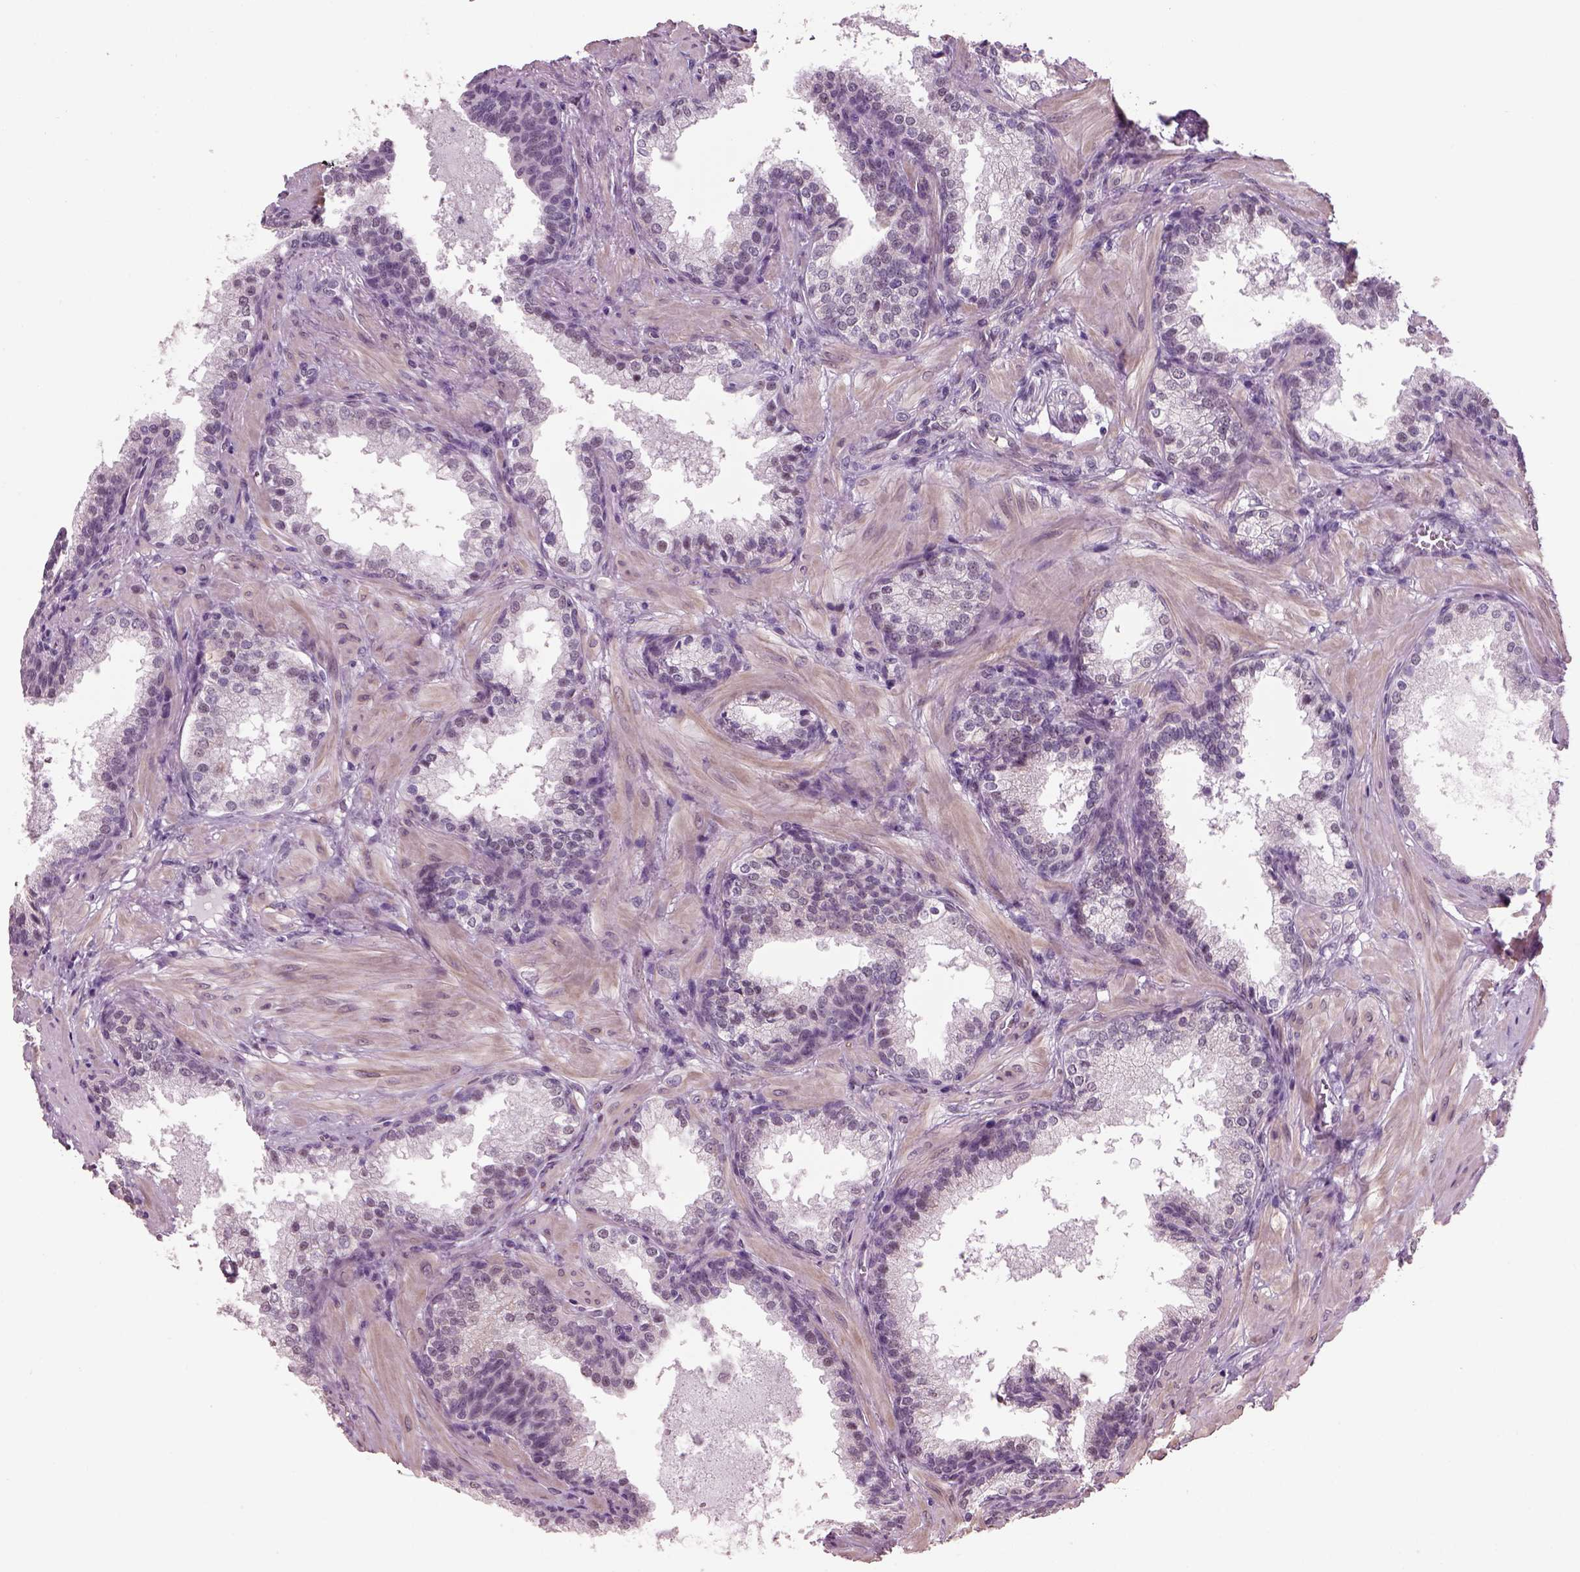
{"staining": {"intensity": "negative", "quantity": "none", "location": "none"}, "tissue": "prostate cancer", "cell_type": "Tumor cells", "image_type": "cancer", "snomed": [{"axis": "morphology", "description": "Adenocarcinoma, Low grade"}, {"axis": "topography", "description": "Prostate"}], "caption": "Immunohistochemical staining of human adenocarcinoma (low-grade) (prostate) exhibits no significant staining in tumor cells. (Immunohistochemistry (ihc), brightfield microscopy, high magnification).", "gene": "NAT8", "patient": {"sex": "male", "age": 56}}